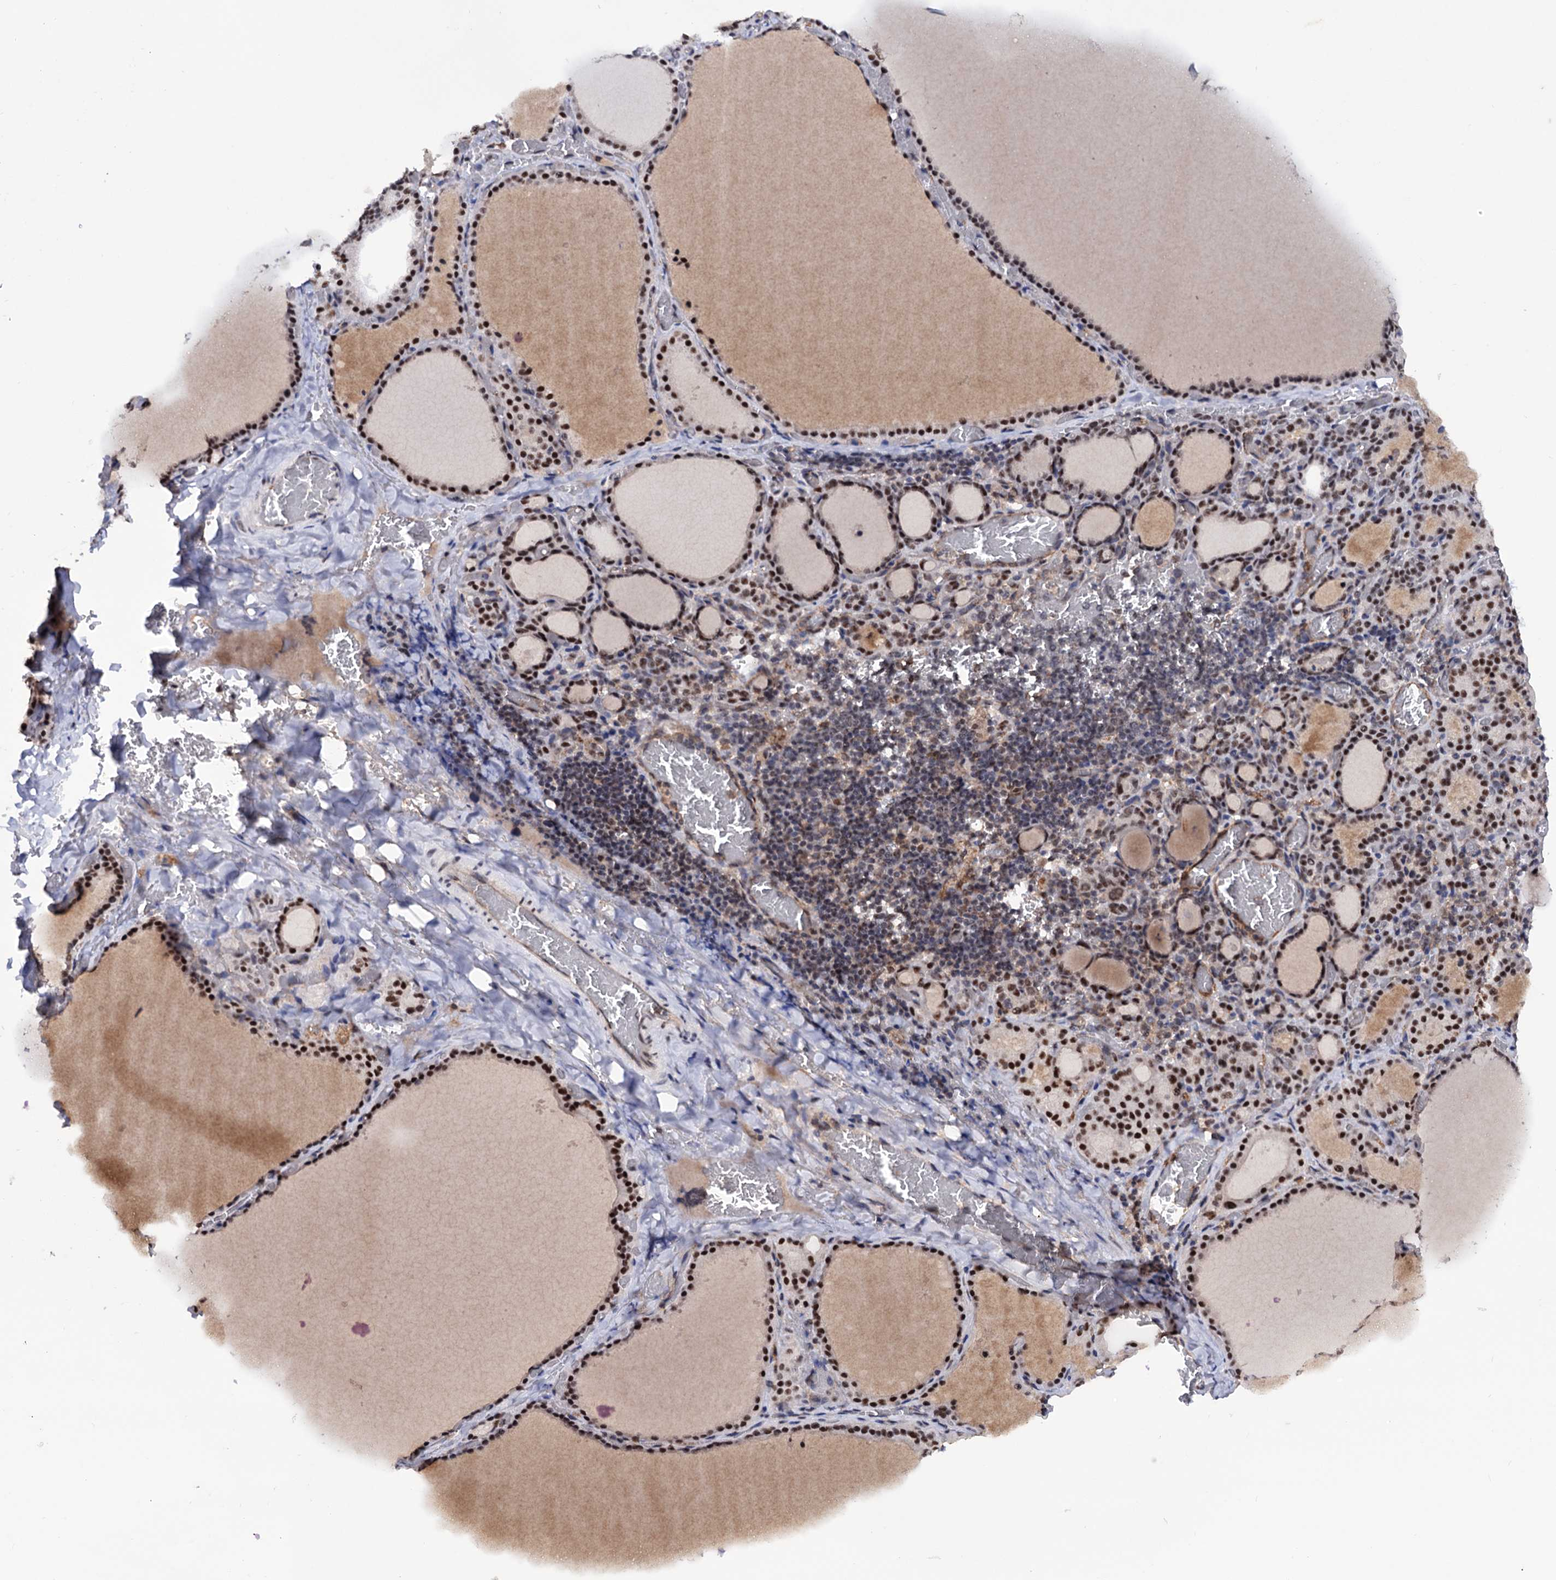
{"staining": {"intensity": "strong", "quantity": ">75%", "location": "nuclear"}, "tissue": "thyroid gland", "cell_type": "Glandular cells", "image_type": "normal", "snomed": [{"axis": "morphology", "description": "Normal tissue, NOS"}, {"axis": "topography", "description": "Thyroid gland"}], "caption": "Normal thyroid gland was stained to show a protein in brown. There is high levels of strong nuclear expression in about >75% of glandular cells. The protein of interest is shown in brown color, while the nuclei are stained blue.", "gene": "TBC1D12", "patient": {"sex": "female", "age": 39}}